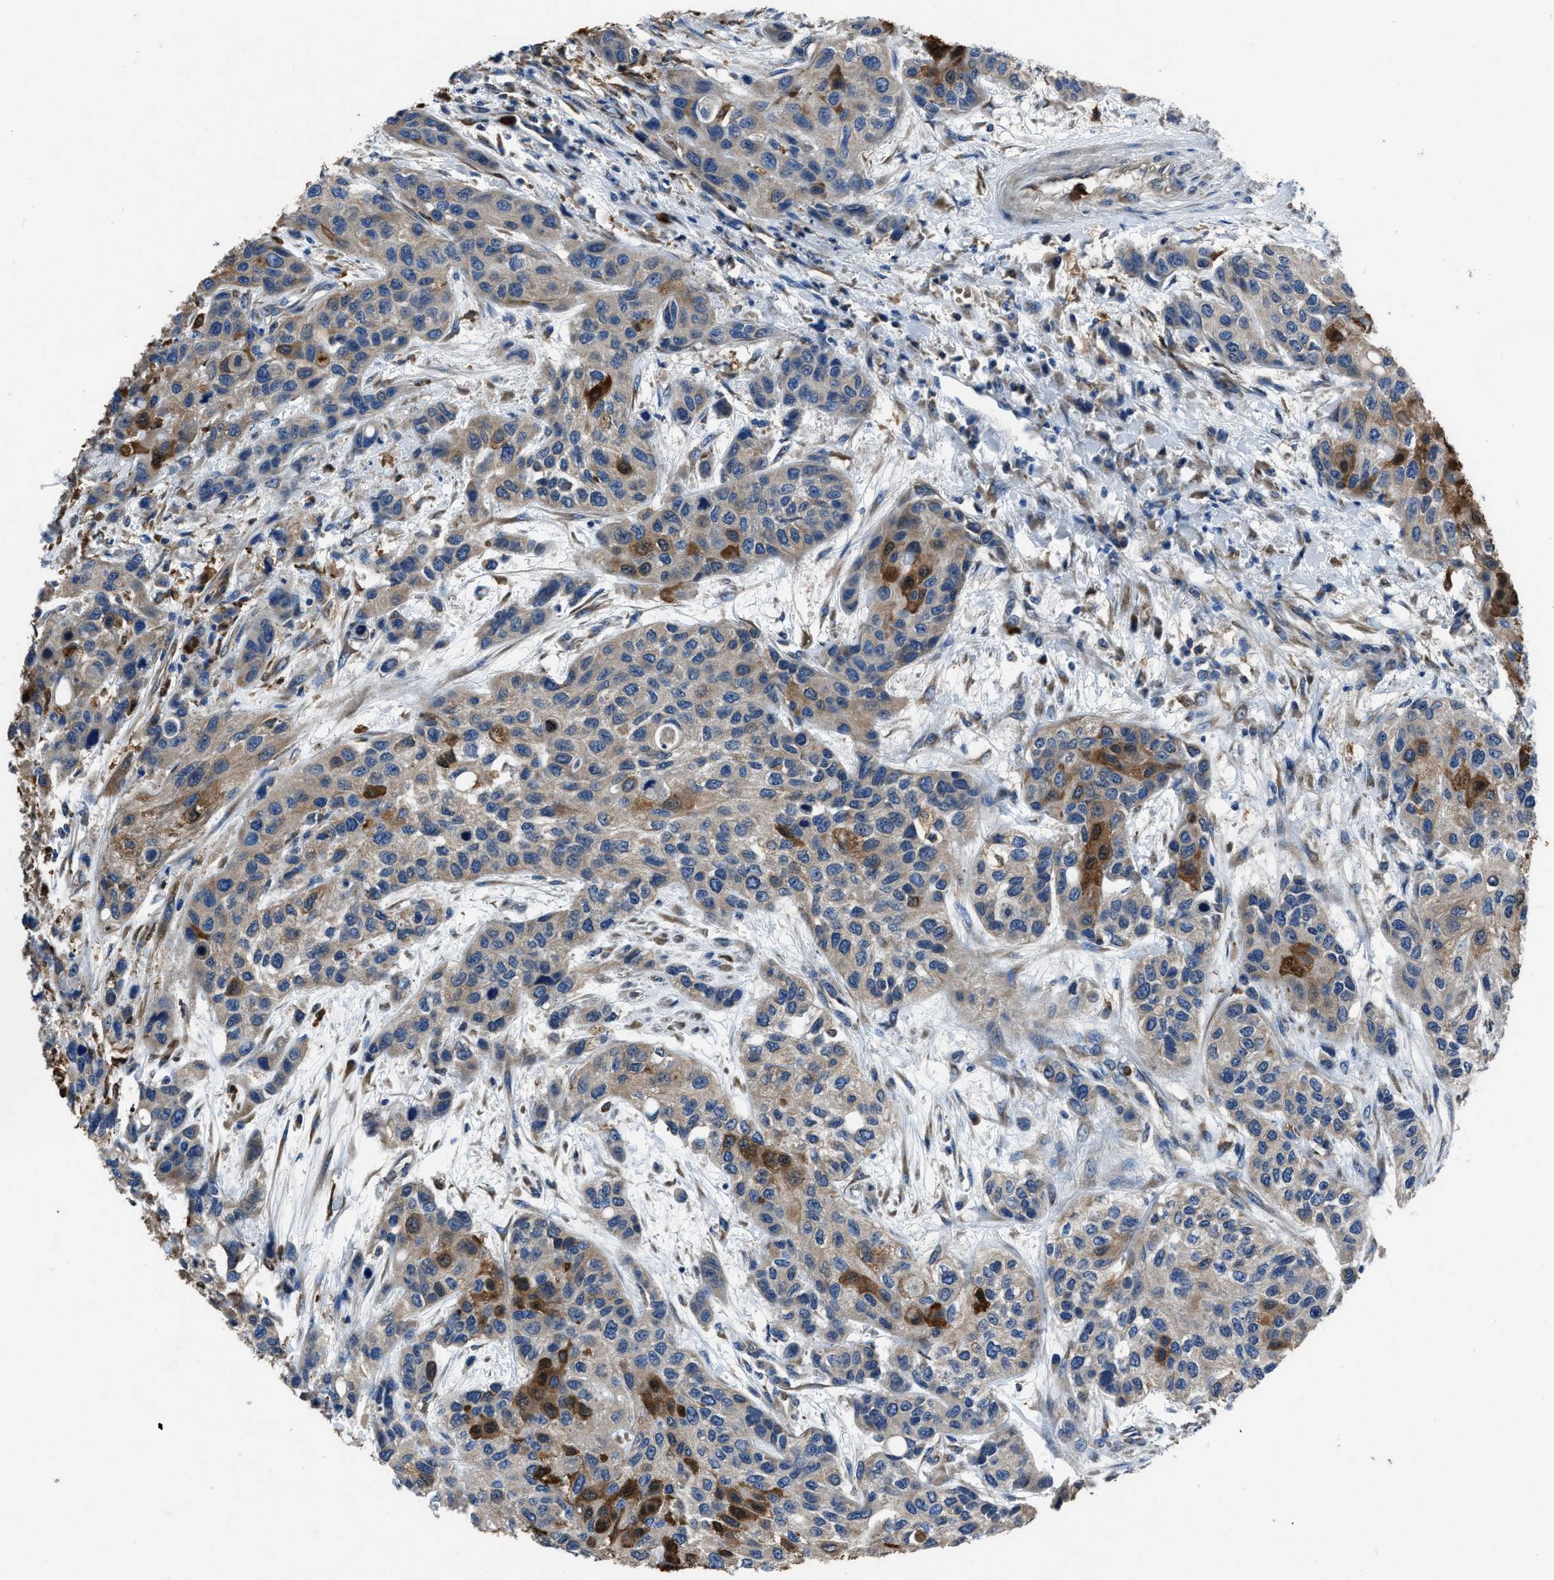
{"staining": {"intensity": "weak", "quantity": "25%-75%", "location": "cytoplasmic/membranous"}, "tissue": "urothelial cancer", "cell_type": "Tumor cells", "image_type": "cancer", "snomed": [{"axis": "morphology", "description": "Urothelial carcinoma, High grade"}, {"axis": "topography", "description": "Urinary bladder"}], "caption": "There is low levels of weak cytoplasmic/membranous staining in tumor cells of urothelial carcinoma (high-grade), as demonstrated by immunohistochemical staining (brown color).", "gene": "ANGPT1", "patient": {"sex": "female", "age": 56}}